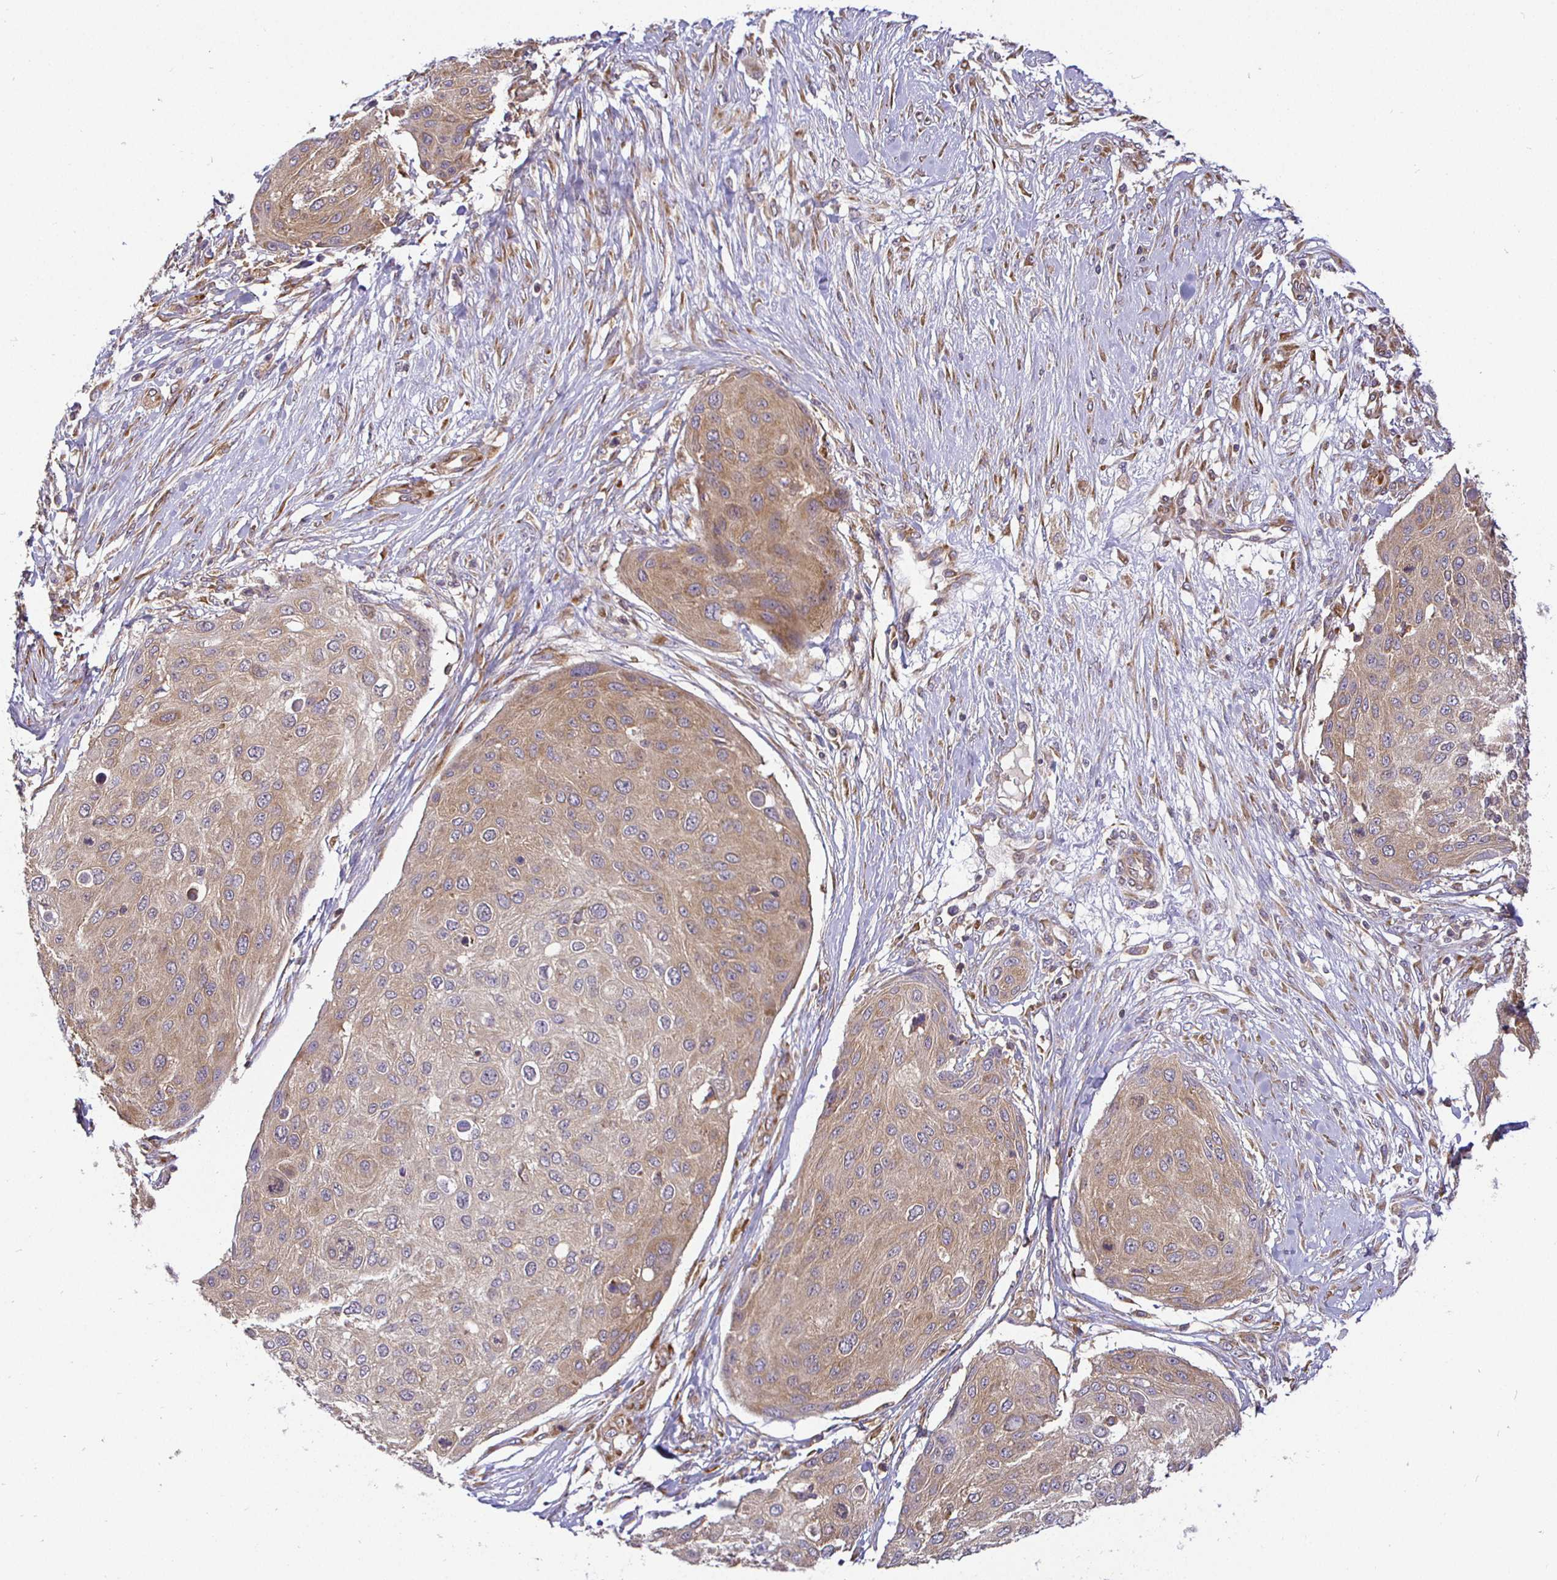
{"staining": {"intensity": "weak", "quantity": ">75%", "location": "cytoplasmic/membranous"}, "tissue": "skin cancer", "cell_type": "Tumor cells", "image_type": "cancer", "snomed": [{"axis": "morphology", "description": "Squamous cell carcinoma, NOS"}, {"axis": "topography", "description": "Skin"}], "caption": "DAB (3,3'-diaminobenzidine) immunohistochemical staining of skin cancer (squamous cell carcinoma) exhibits weak cytoplasmic/membranous protein expression in approximately >75% of tumor cells. The staining was performed using DAB to visualize the protein expression in brown, while the nuclei were stained in blue with hematoxylin (Magnification: 20x).", "gene": "IRAK1", "patient": {"sex": "female", "age": 87}}